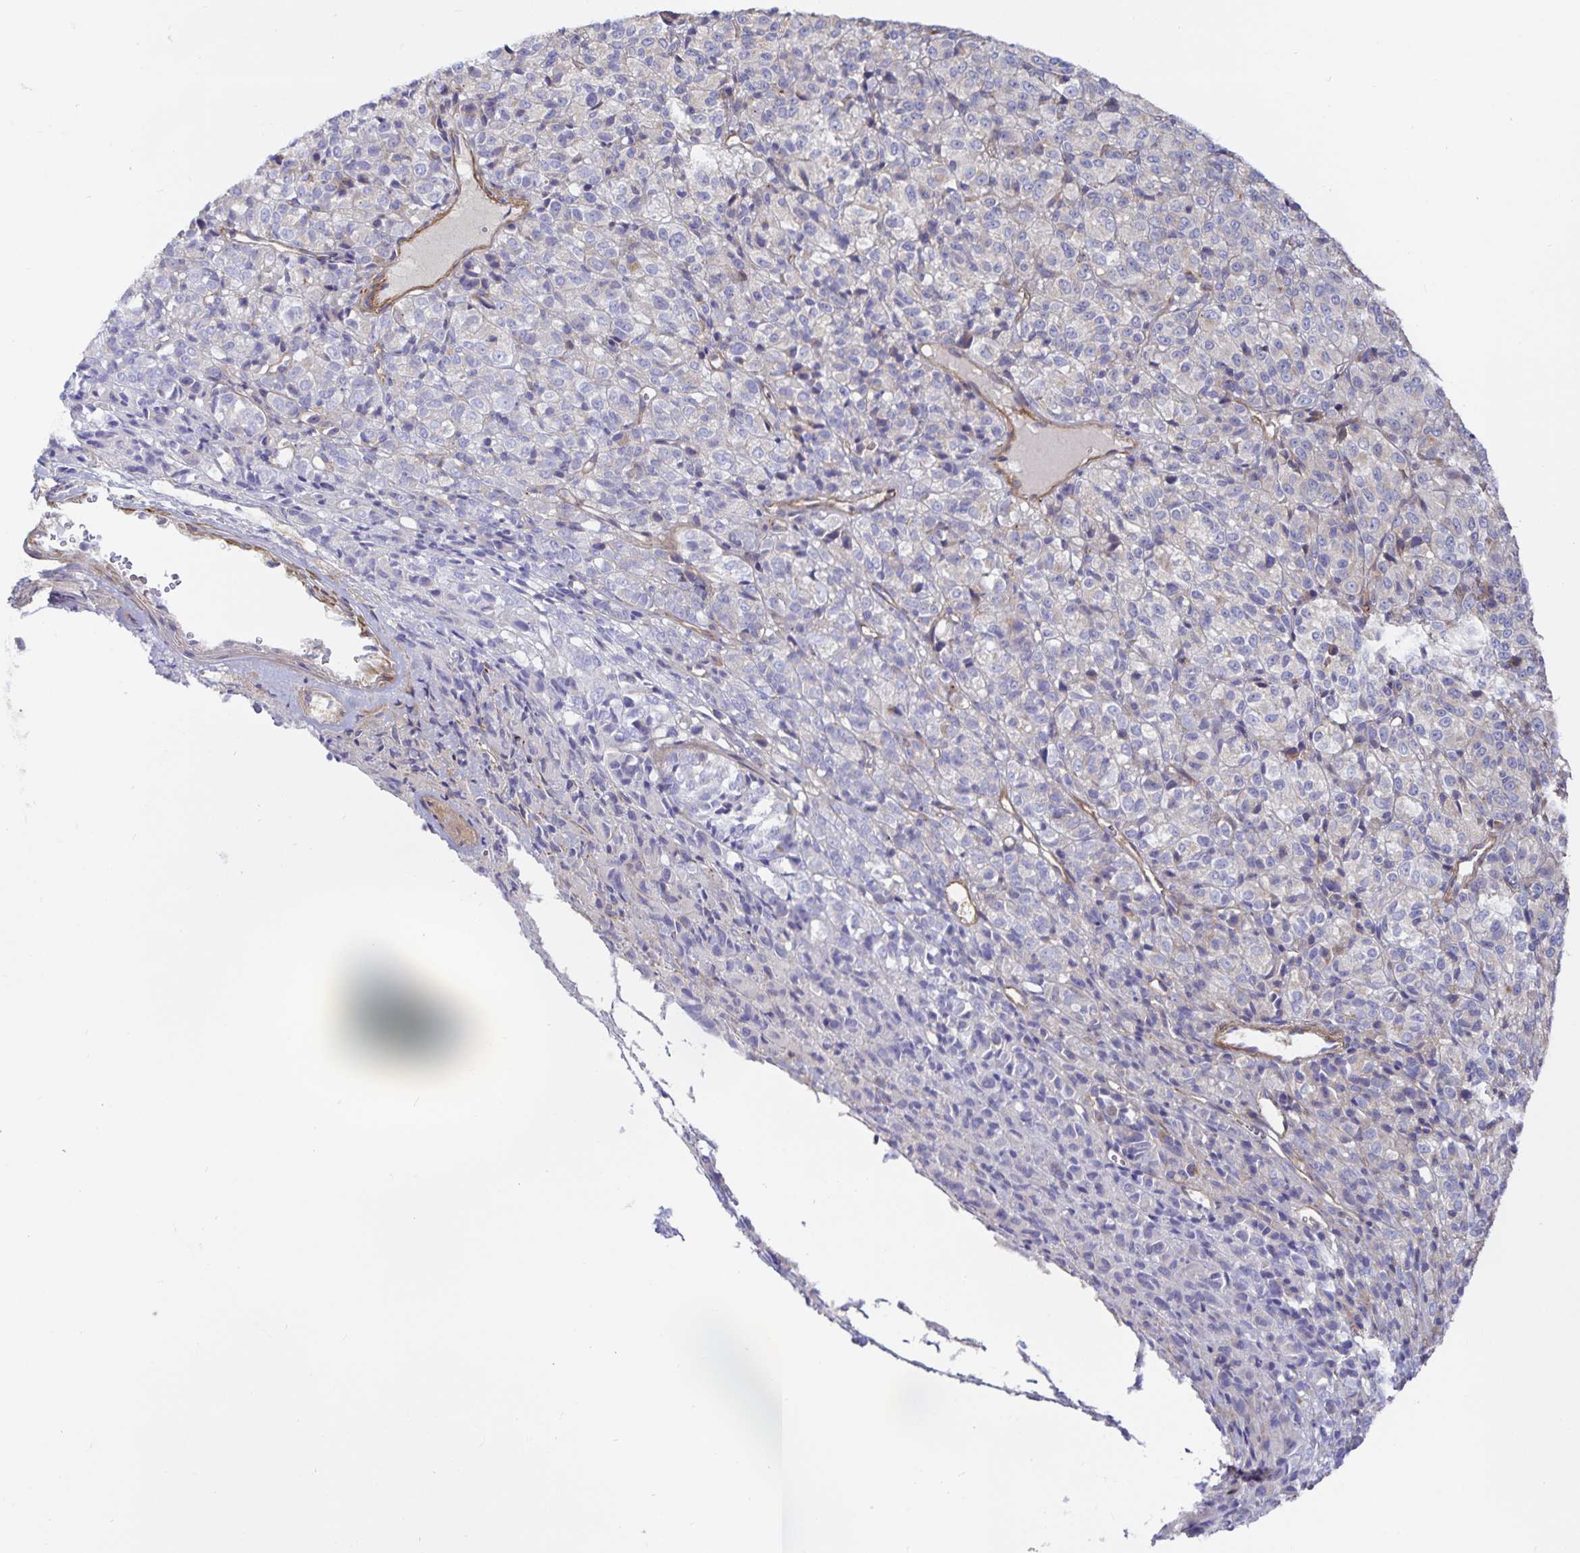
{"staining": {"intensity": "negative", "quantity": "none", "location": "none"}, "tissue": "melanoma", "cell_type": "Tumor cells", "image_type": "cancer", "snomed": [{"axis": "morphology", "description": "Malignant melanoma, Metastatic site"}, {"axis": "topography", "description": "Brain"}], "caption": "This is an immunohistochemistry (IHC) micrograph of melanoma. There is no staining in tumor cells.", "gene": "METTL22", "patient": {"sex": "female", "age": 56}}